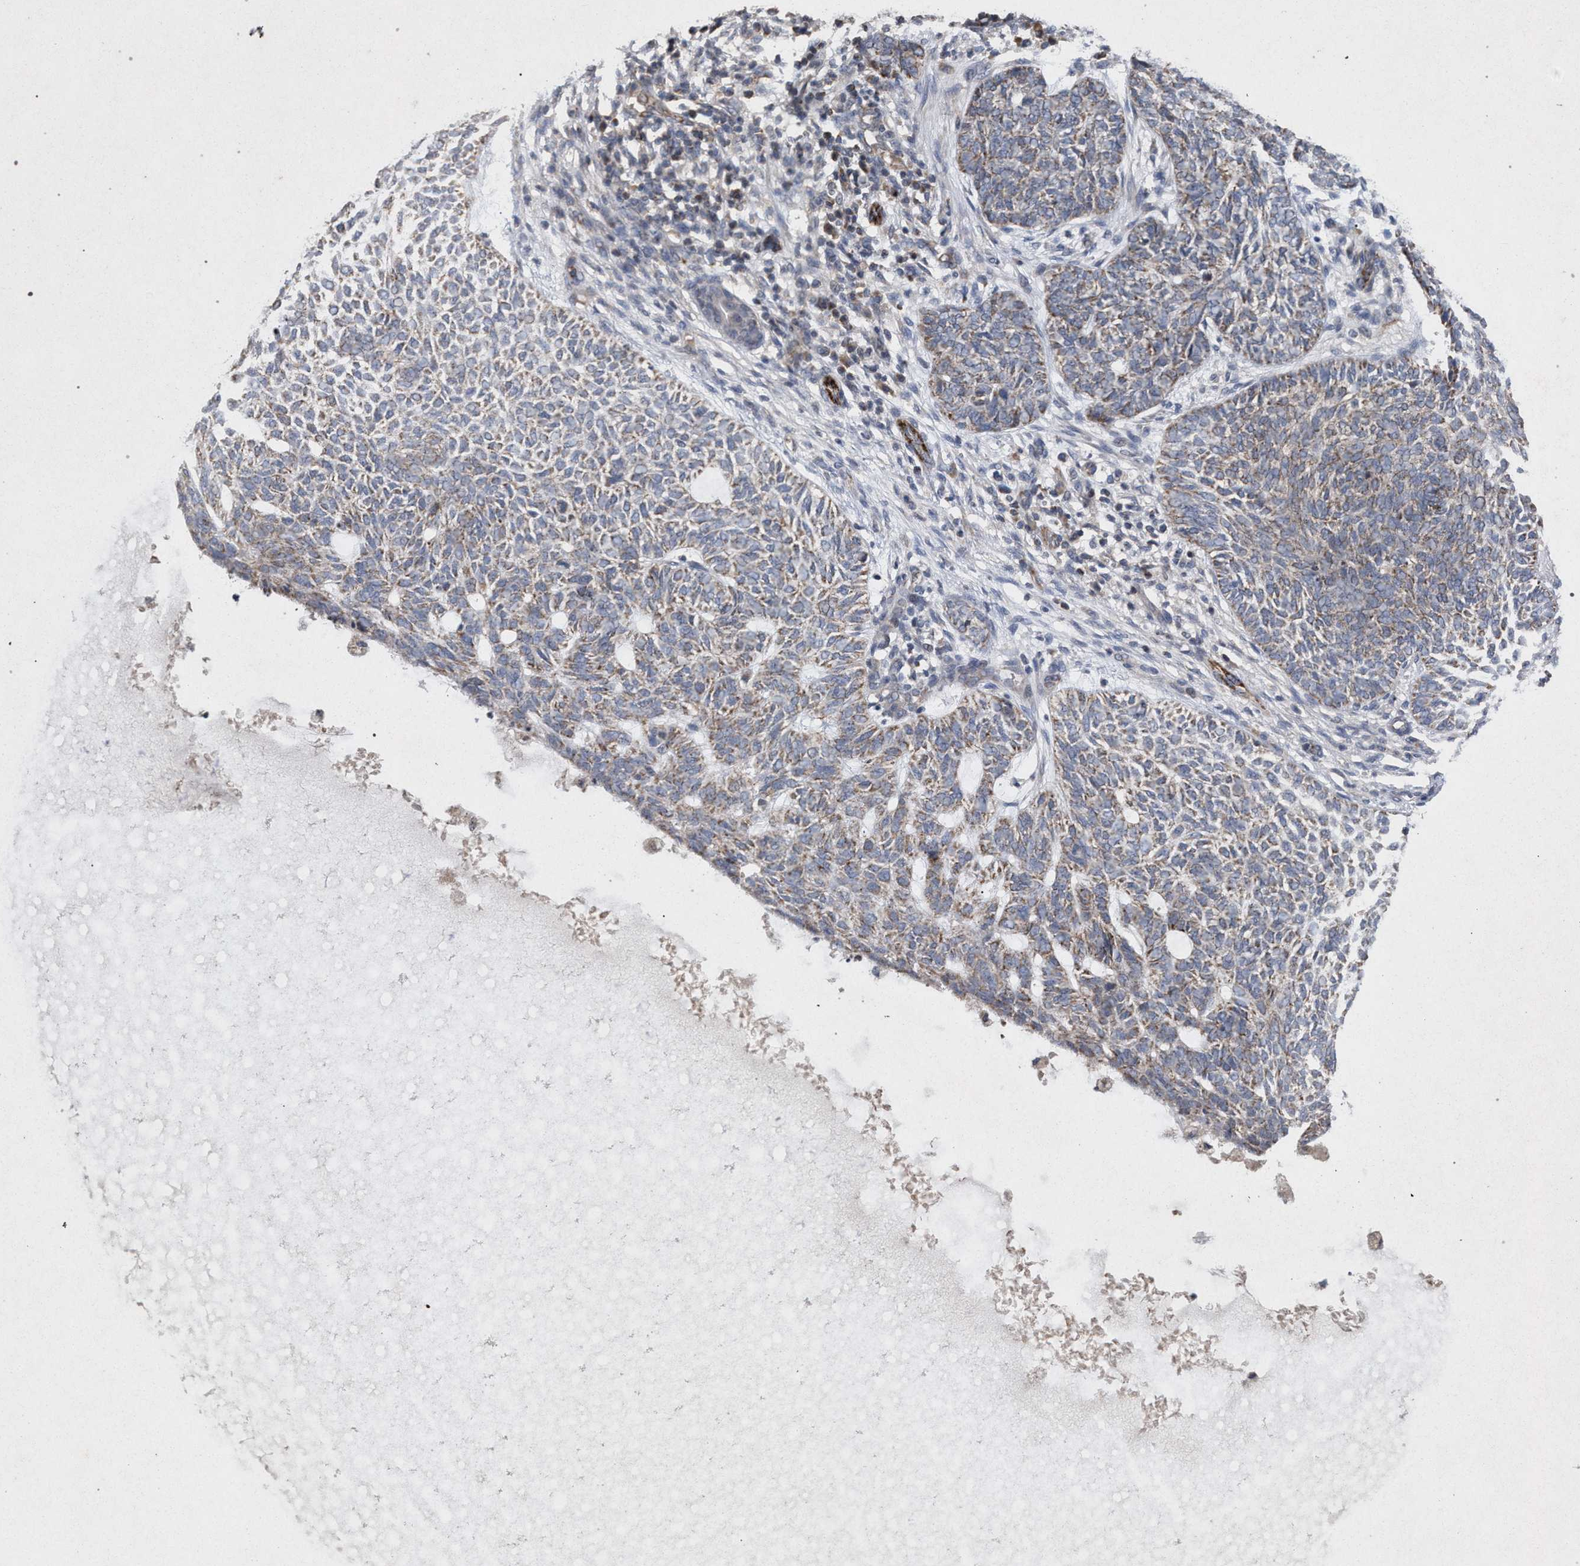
{"staining": {"intensity": "moderate", "quantity": "25%-75%", "location": "cytoplasmic/membranous"}, "tissue": "skin cancer", "cell_type": "Tumor cells", "image_type": "cancer", "snomed": [{"axis": "morphology", "description": "Basal cell carcinoma"}, {"axis": "topography", "description": "Skin"}], "caption": "This is a histology image of immunohistochemistry (IHC) staining of skin cancer (basal cell carcinoma), which shows moderate expression in the cytoplasmic/membranous of tumor cells.", "gene": "PKD2L1", "patient": {"sex": "male", "age": 87}}